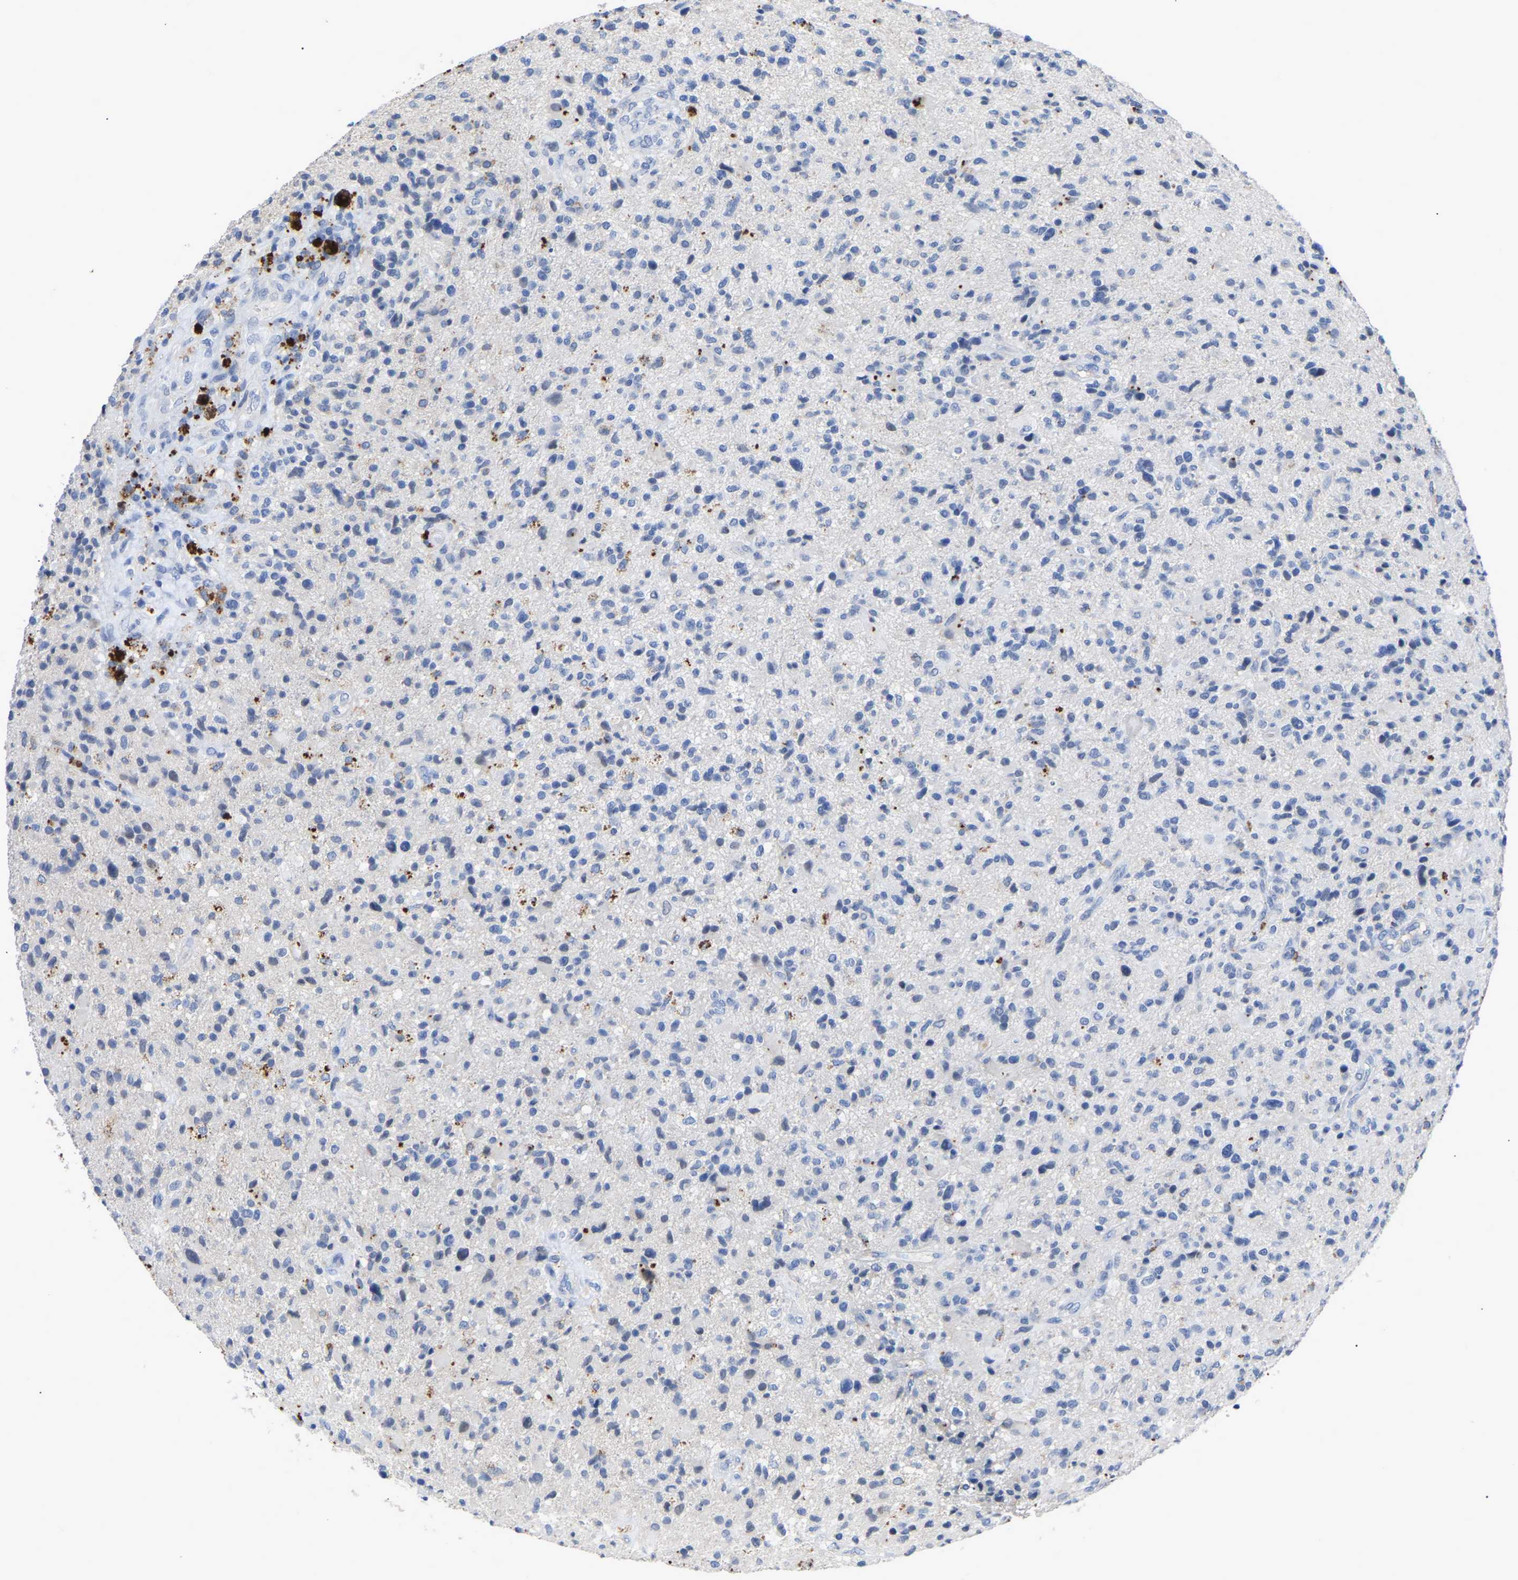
{"staining": {"intensity": "negative", "quantity": "none", "location": "none"}, "tissue": "glioma", "cell_type": "Tumor cells", "image_type": "cancer", "snomed": [{"axis": "morphology", "description": "Glioma, malignant, High grade"}, {"axis": "topography", "description": "Brain"}], "caption": "Immunohistochemistry of glioma exhibits no positivity in tumor cells.", "gene": "SMPD2", "patient": {"sex": "male", "age": 72}}